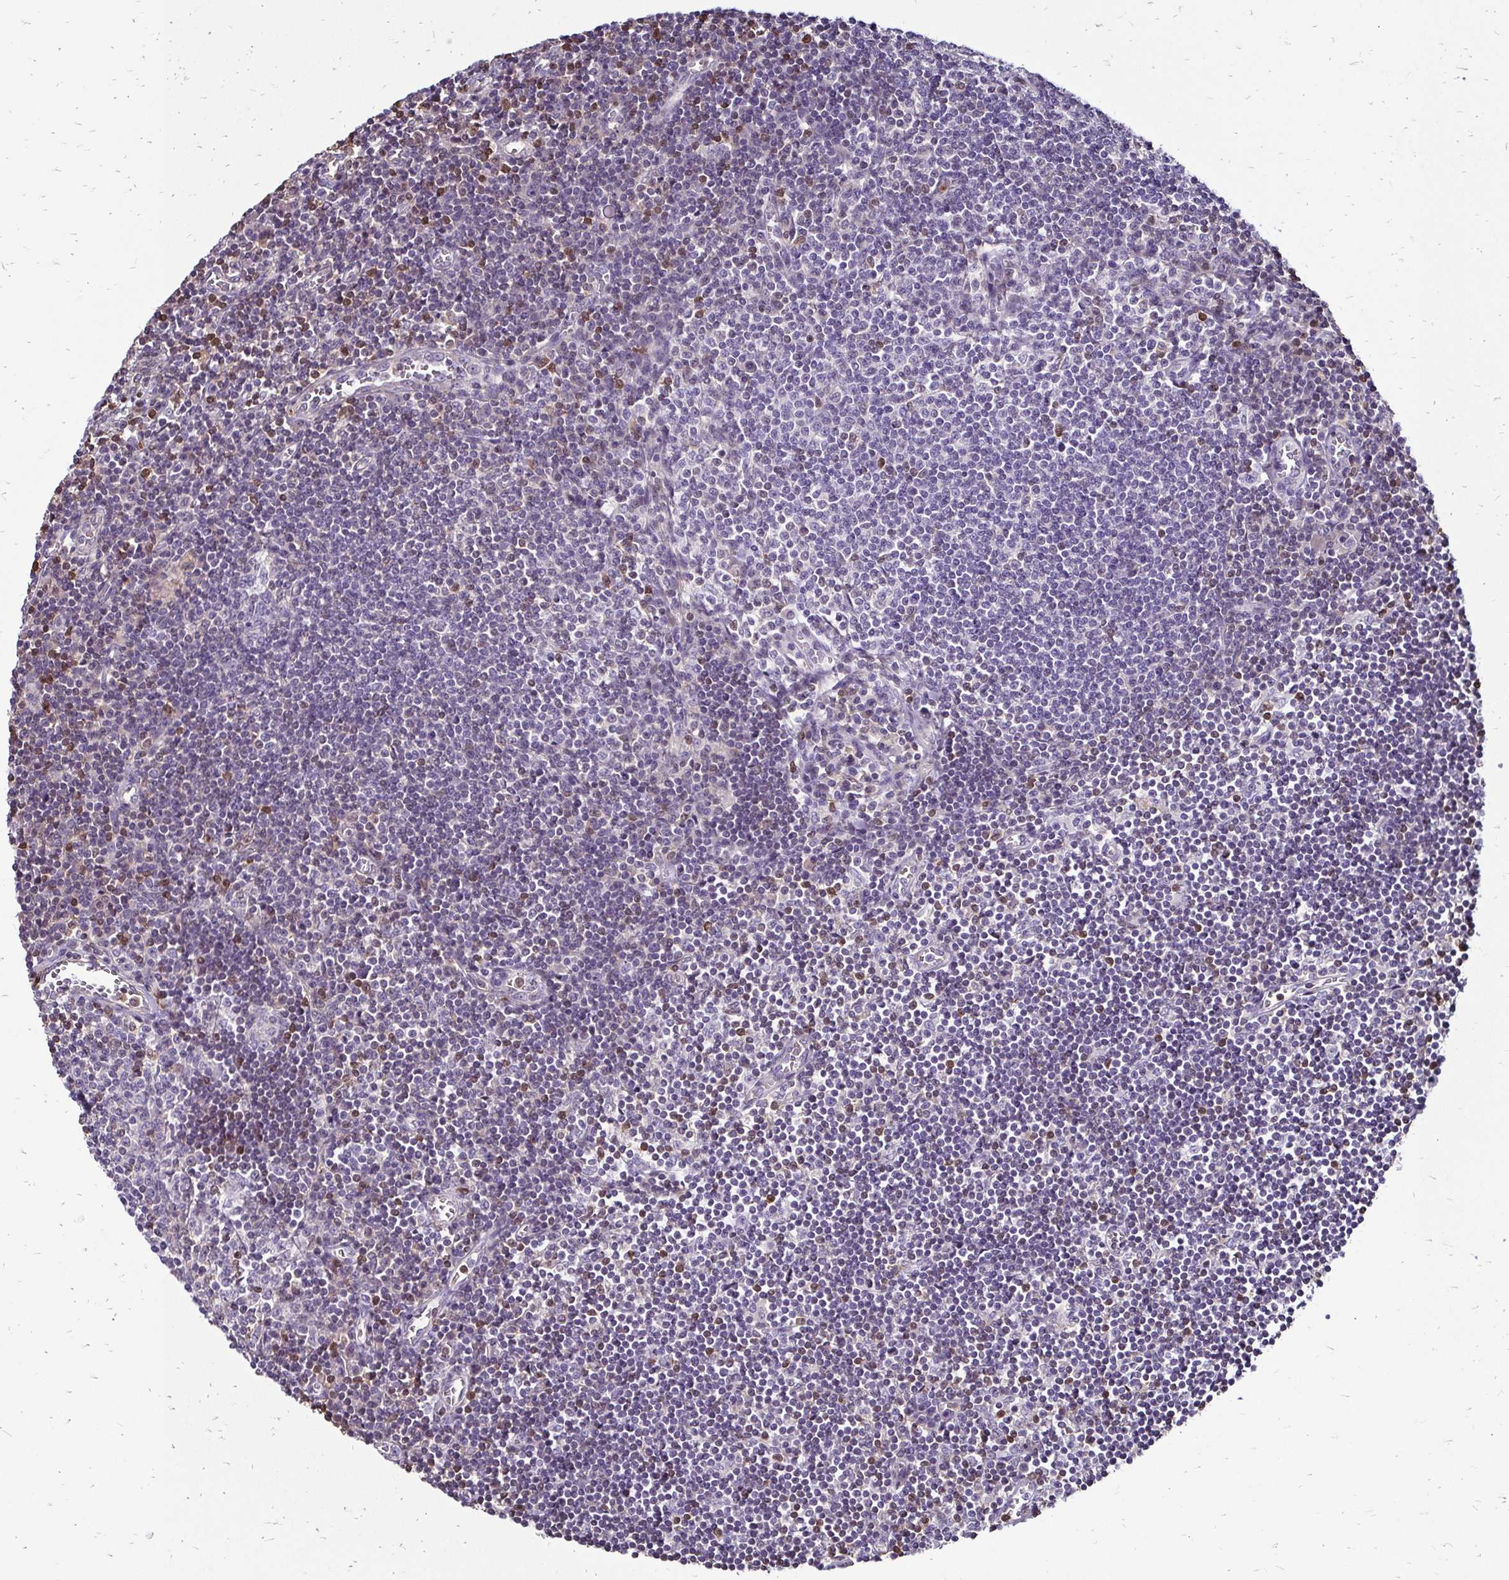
{"staining": {"intensity": "negative", "quantity": "none", "location": "none"}, "tissue": "lymph node", "cell_type": "Germinal center cells", "image_type": "normal", "snomed": [{"axis": "morphology", "description": "Normal tissue, NOS"}, {"axis": "topography", "description": "Lymph node"}], "caption": "A photomicrograph of lymph node stained for a protein demonstrates no brown staining in germinal center cells.", "gene": "ZFP1", "patient": {"sex": "male", "age": 67}}